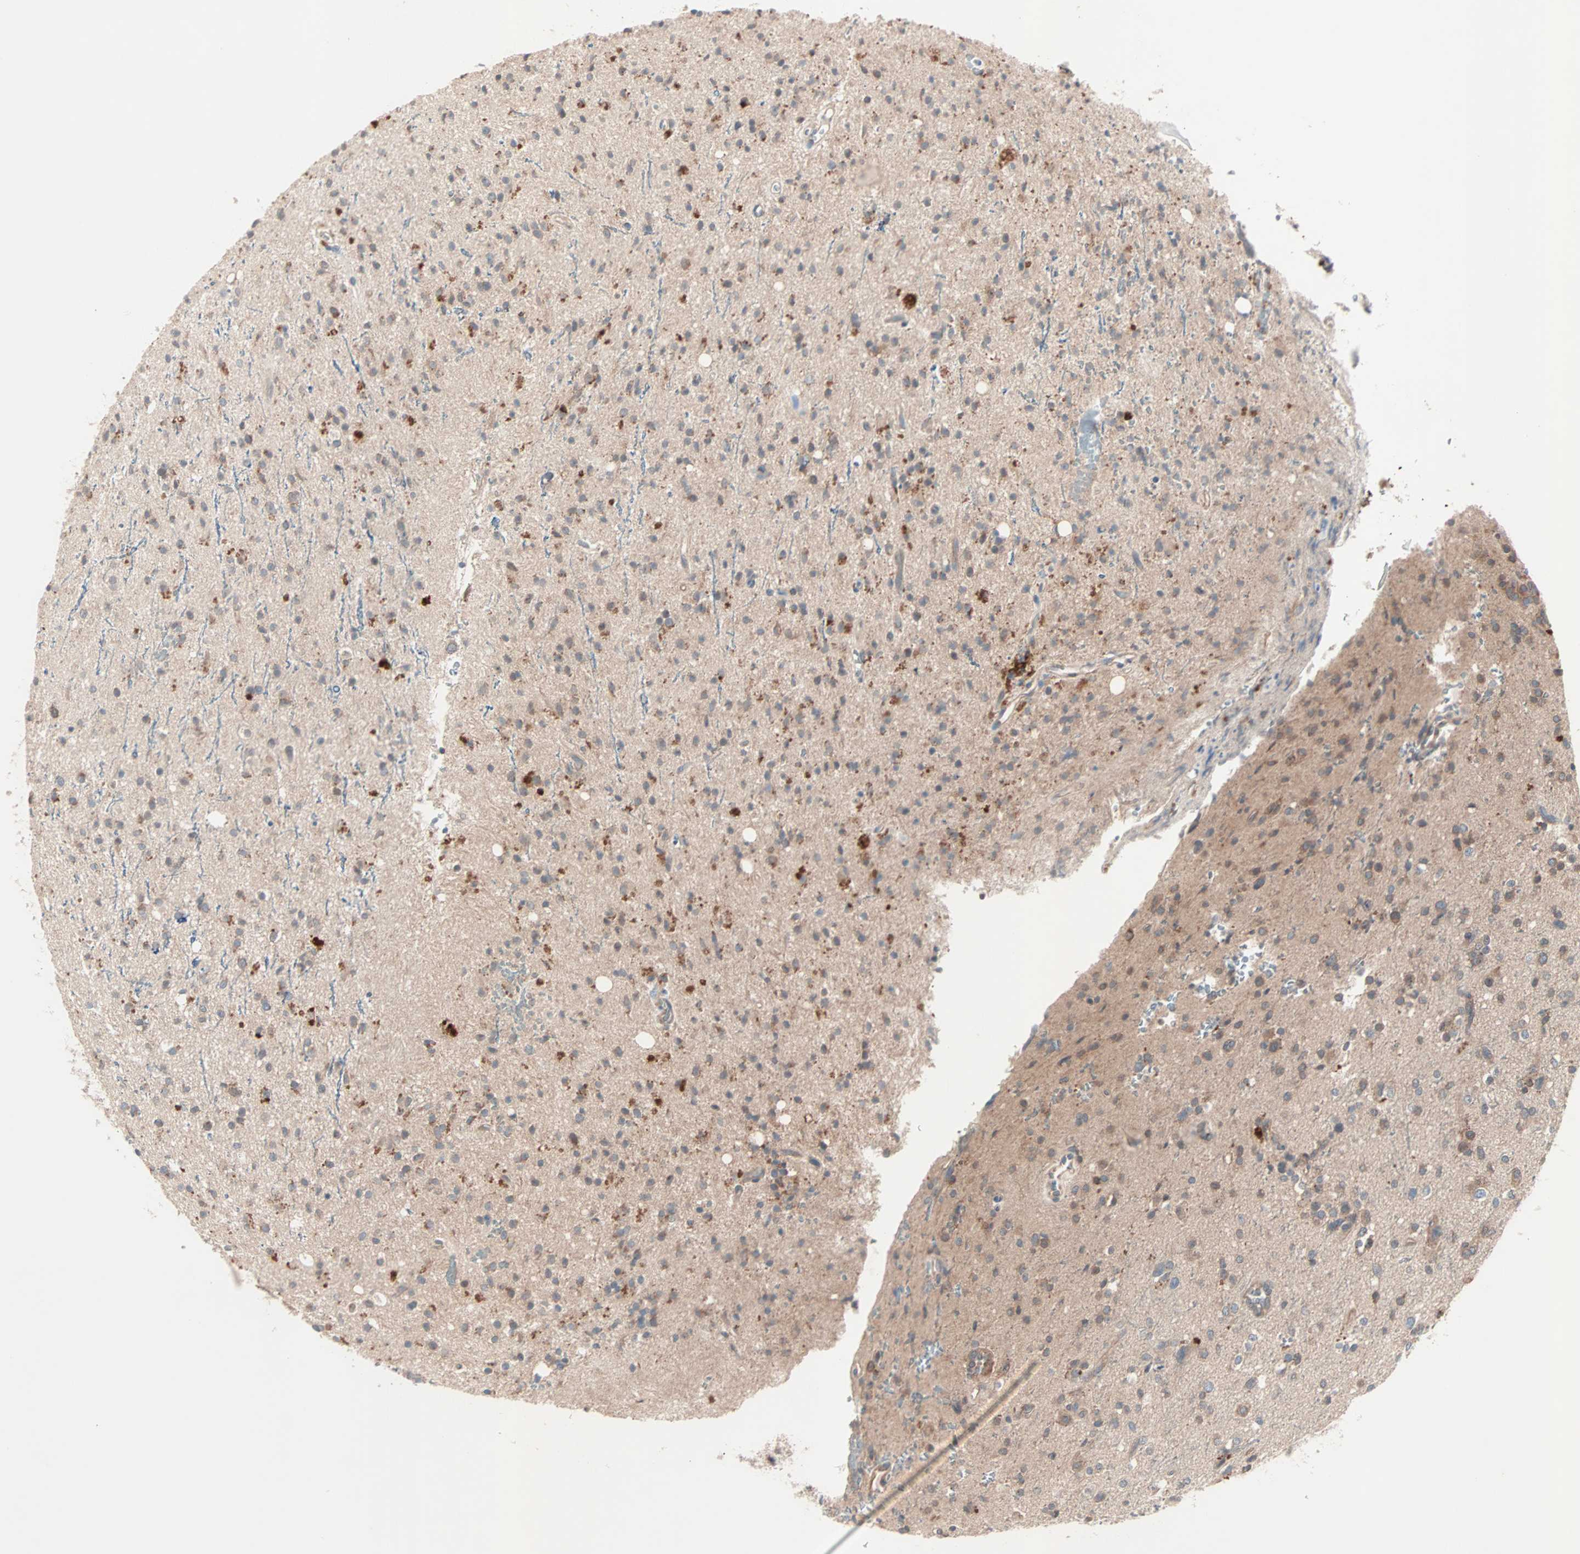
{"staining": {"intensity": "weak", "quantity": ">75%", "location": "cytoplasmic/membranous"}, "tissue": "glioma", "cell_type": "Tumor cells", "image_type": "cancer", "snomed": [{"axis": "morphology", "description": "Glioma, malignant, High grade"}, {"axis": "topography", "description": "Brain"}], "caption": "Weak cytoplasmic/membranous positivity for a protein is appreciated in about >75% of tumor cells of glioma using immunohistochemistry.", "gene": "CAD", "patient": {"sex": "male", "age": 47}}